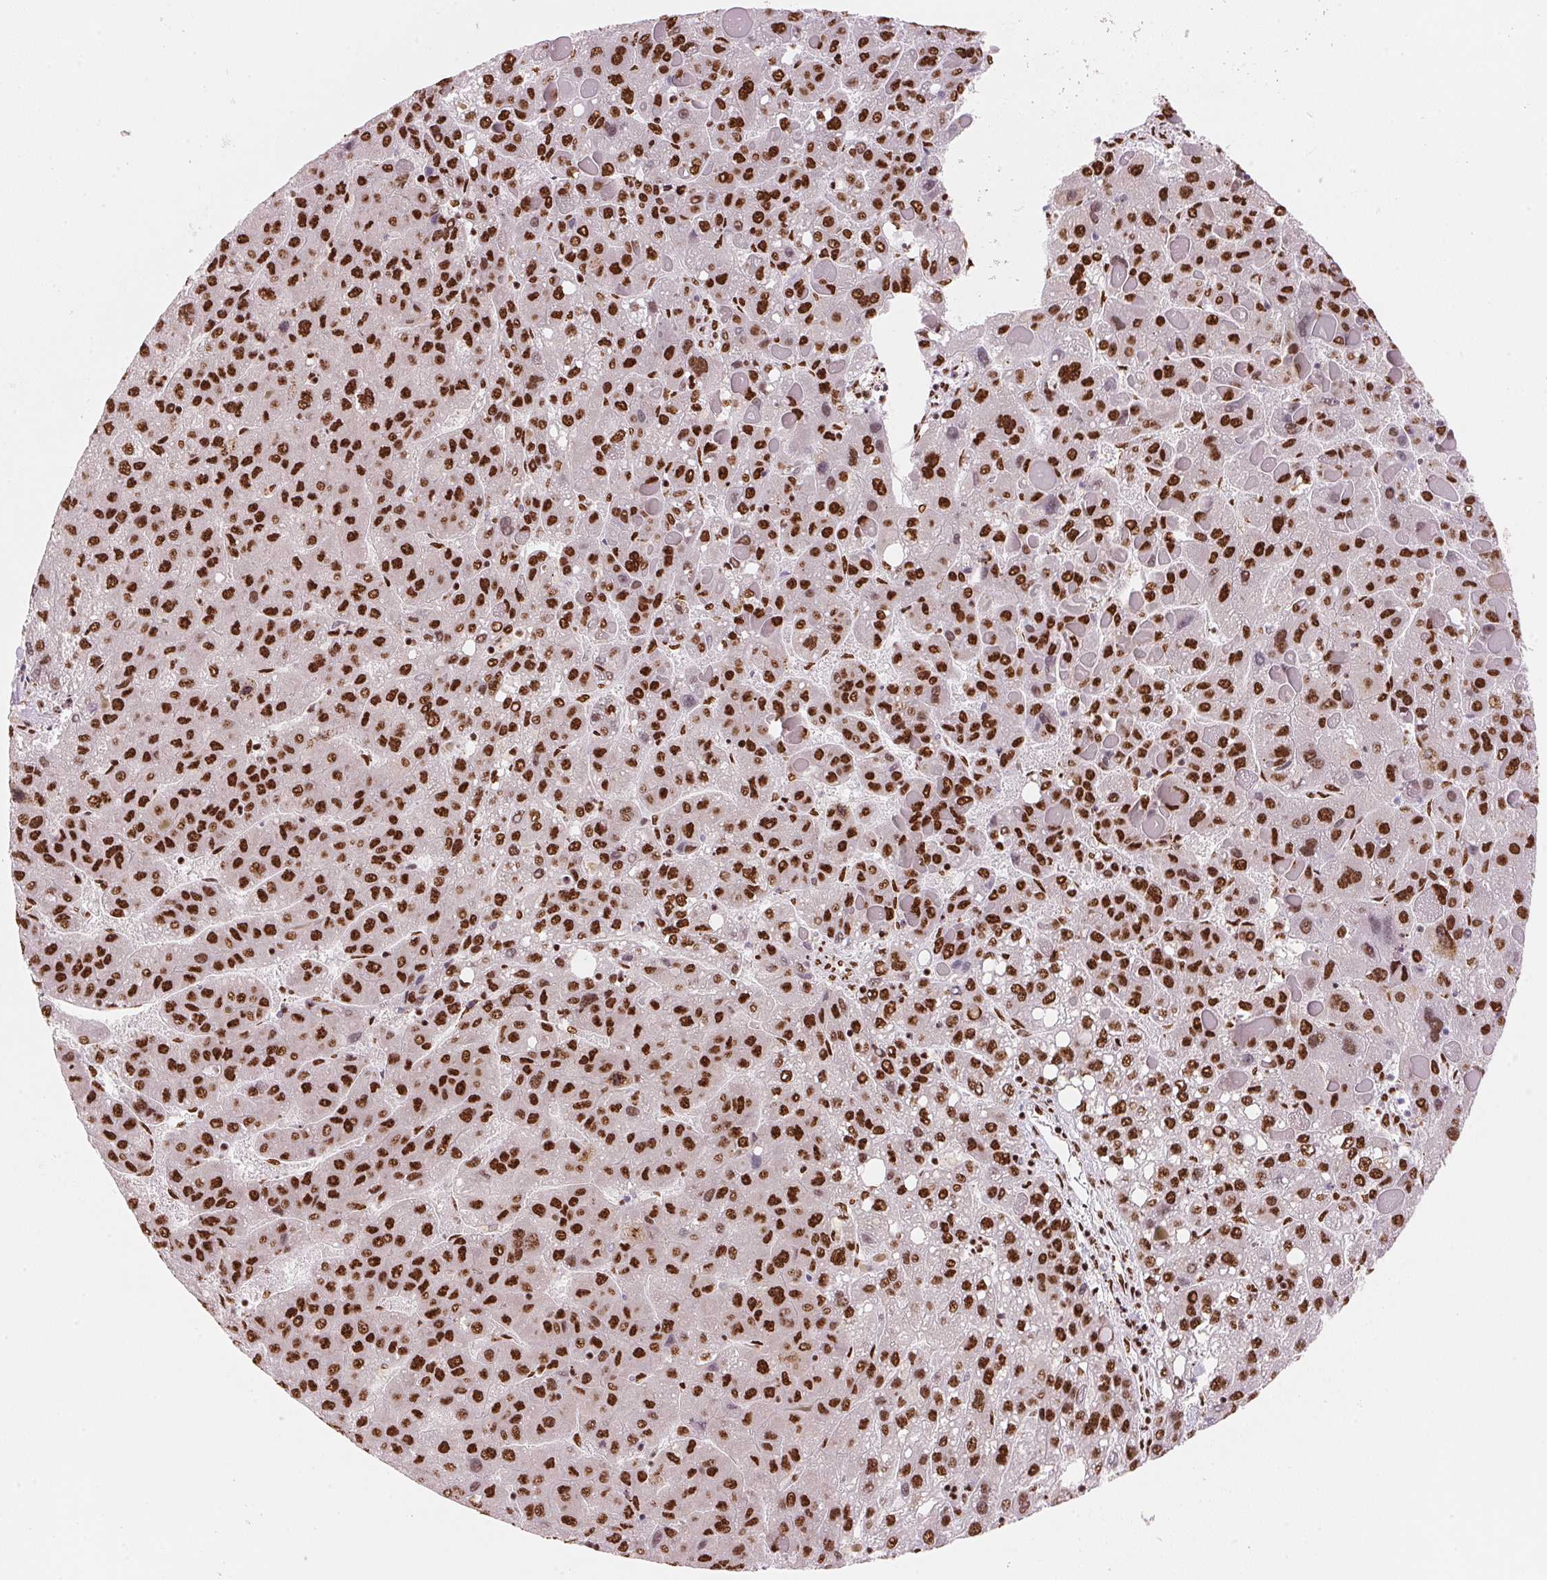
{"staining": {"intensity": "strong", "quantity": ">75%", "location": "nuclear"}, "tissue": "liver cancer", "cell_type": "Tumor cells", "image_type": "cancer", "snomed": [{"axis": "morphology", "description": "Carcinoma, Hepatocellular, NOS"}, {"axis": "topography", "description": "Liver"}], "caption": "Tumor cells reveal high levels of strong nuclear expression in about >75% of cells in human liver hepatocellular carcinoma.", "gene": "NXF1", "patient": {"sex": "female", "age": 82}}